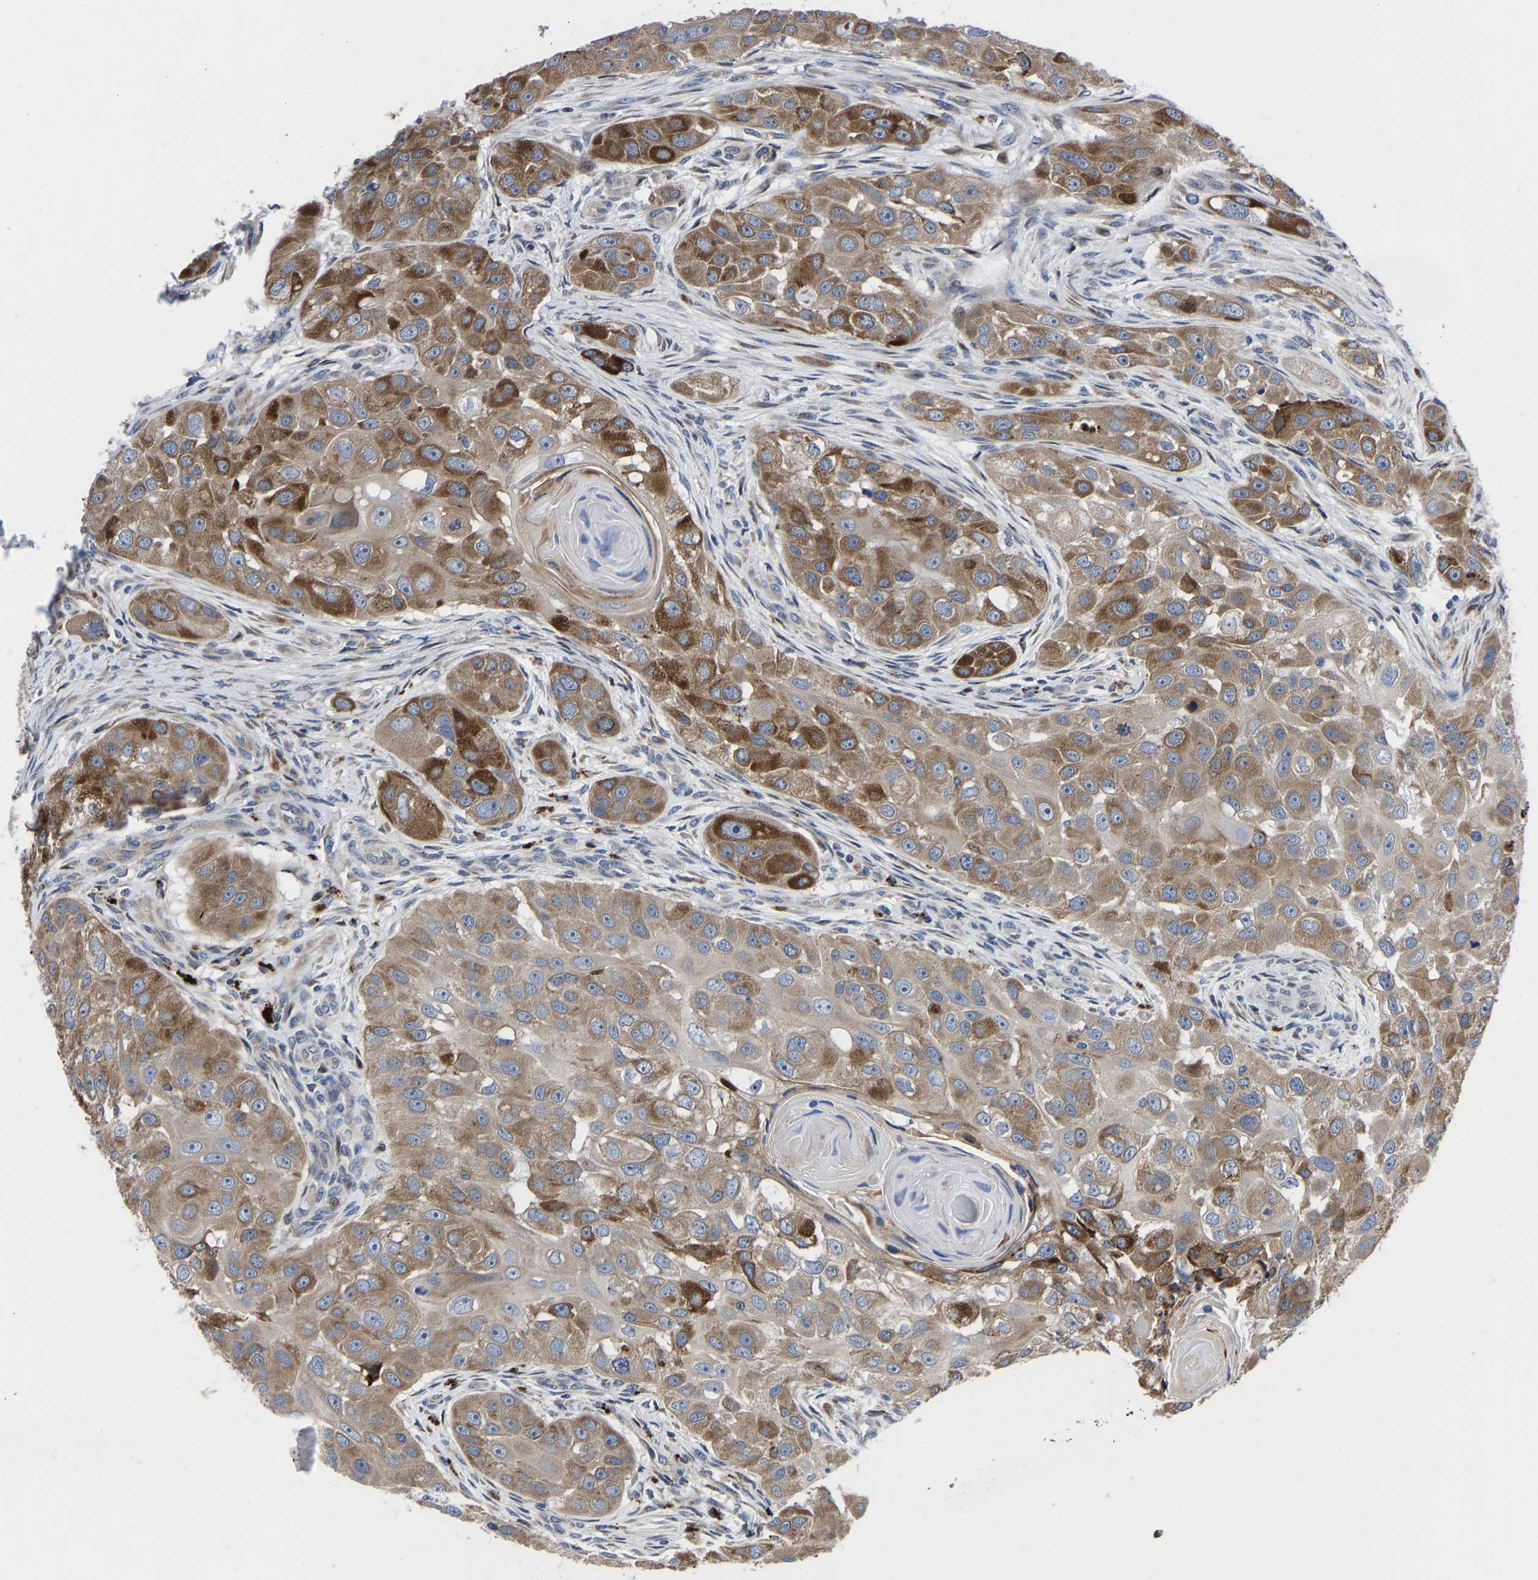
{"staining": {"intensity": "moderate", "quantity": ">75%", "location": "cytoplasmic/membranous"}, "tissue": "head and neck cancer", "cell_type": "Tumor cells", "image_type": "cancer", "snomed": [{"axis": "morphology", "description": "Normal tissue, NOS"}, {"axis": "morphology", "description": "Squamous cell carcinoma, NOS"}, {"axis": "topography", "description": "Skeletal muscle"}, {"axis": "topography", "description": "Head-Neck"}], "caption": "Immunohistochemistry (IHC) histopathology image of squamous cell carcinoma (head and neck) stained for a protein (brown), which shows medium levels of moderate cytoplasmic/membranous expression in about >75% of tumor cells.", "gene": "TMEM38B", "patient": {"sex": "male", "age": 51}}